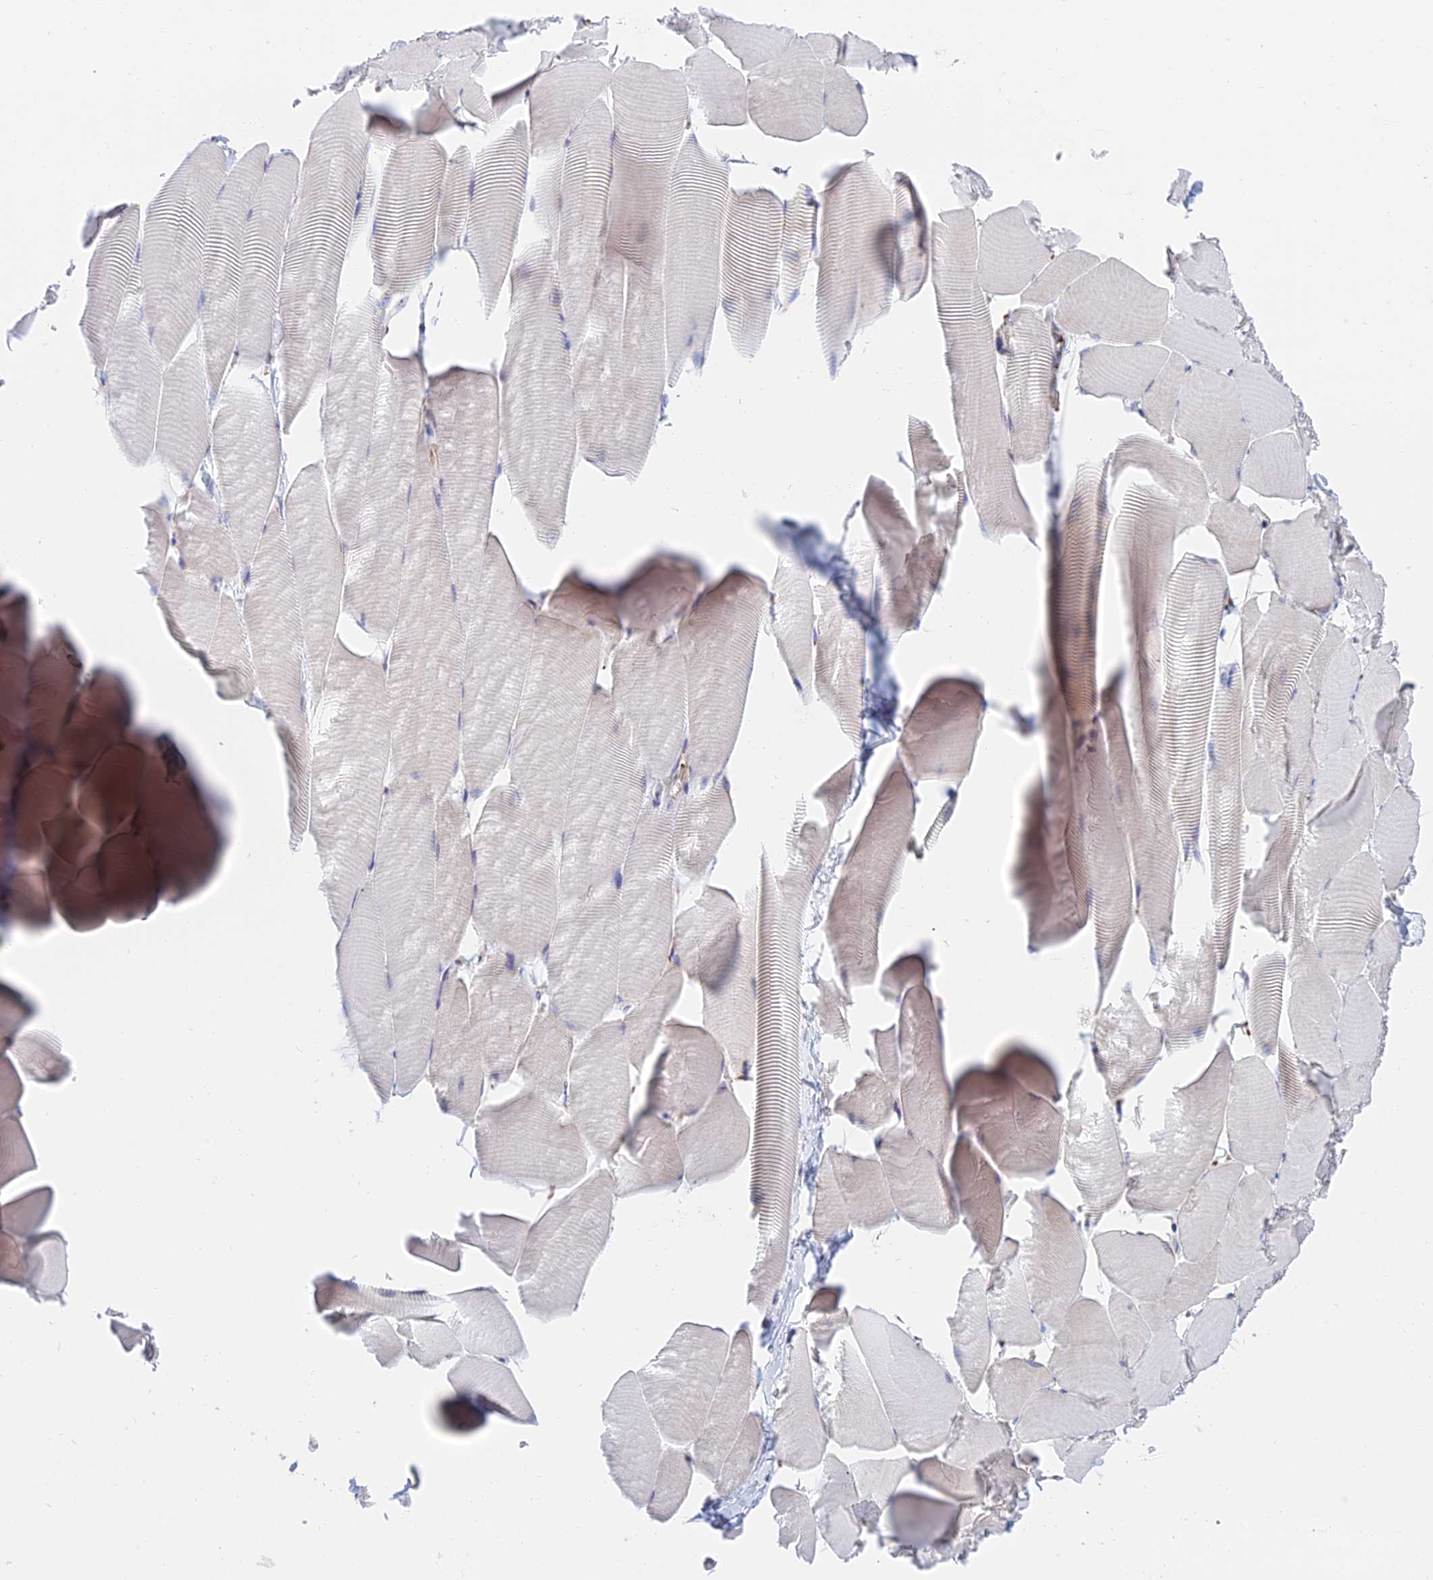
{"staining": {"intensity": "negative", "quantity": "none", "location": "none"}, "tissue": "skeletal muscle", "cell_type": "Myocytes", "image_type": "normal", "snomed": [{"axis": "morphology", "description": "Normal tissue, NOS"}, {"axis": "topography", "description": "Skeletal muscle"}], "caption": "Immunohistochemical staining of benign skeletal muscle shows no significant positivity in myocytes.", "gene": "ENSG00000267561", "patient": {"sex": "male", "age": 25}}